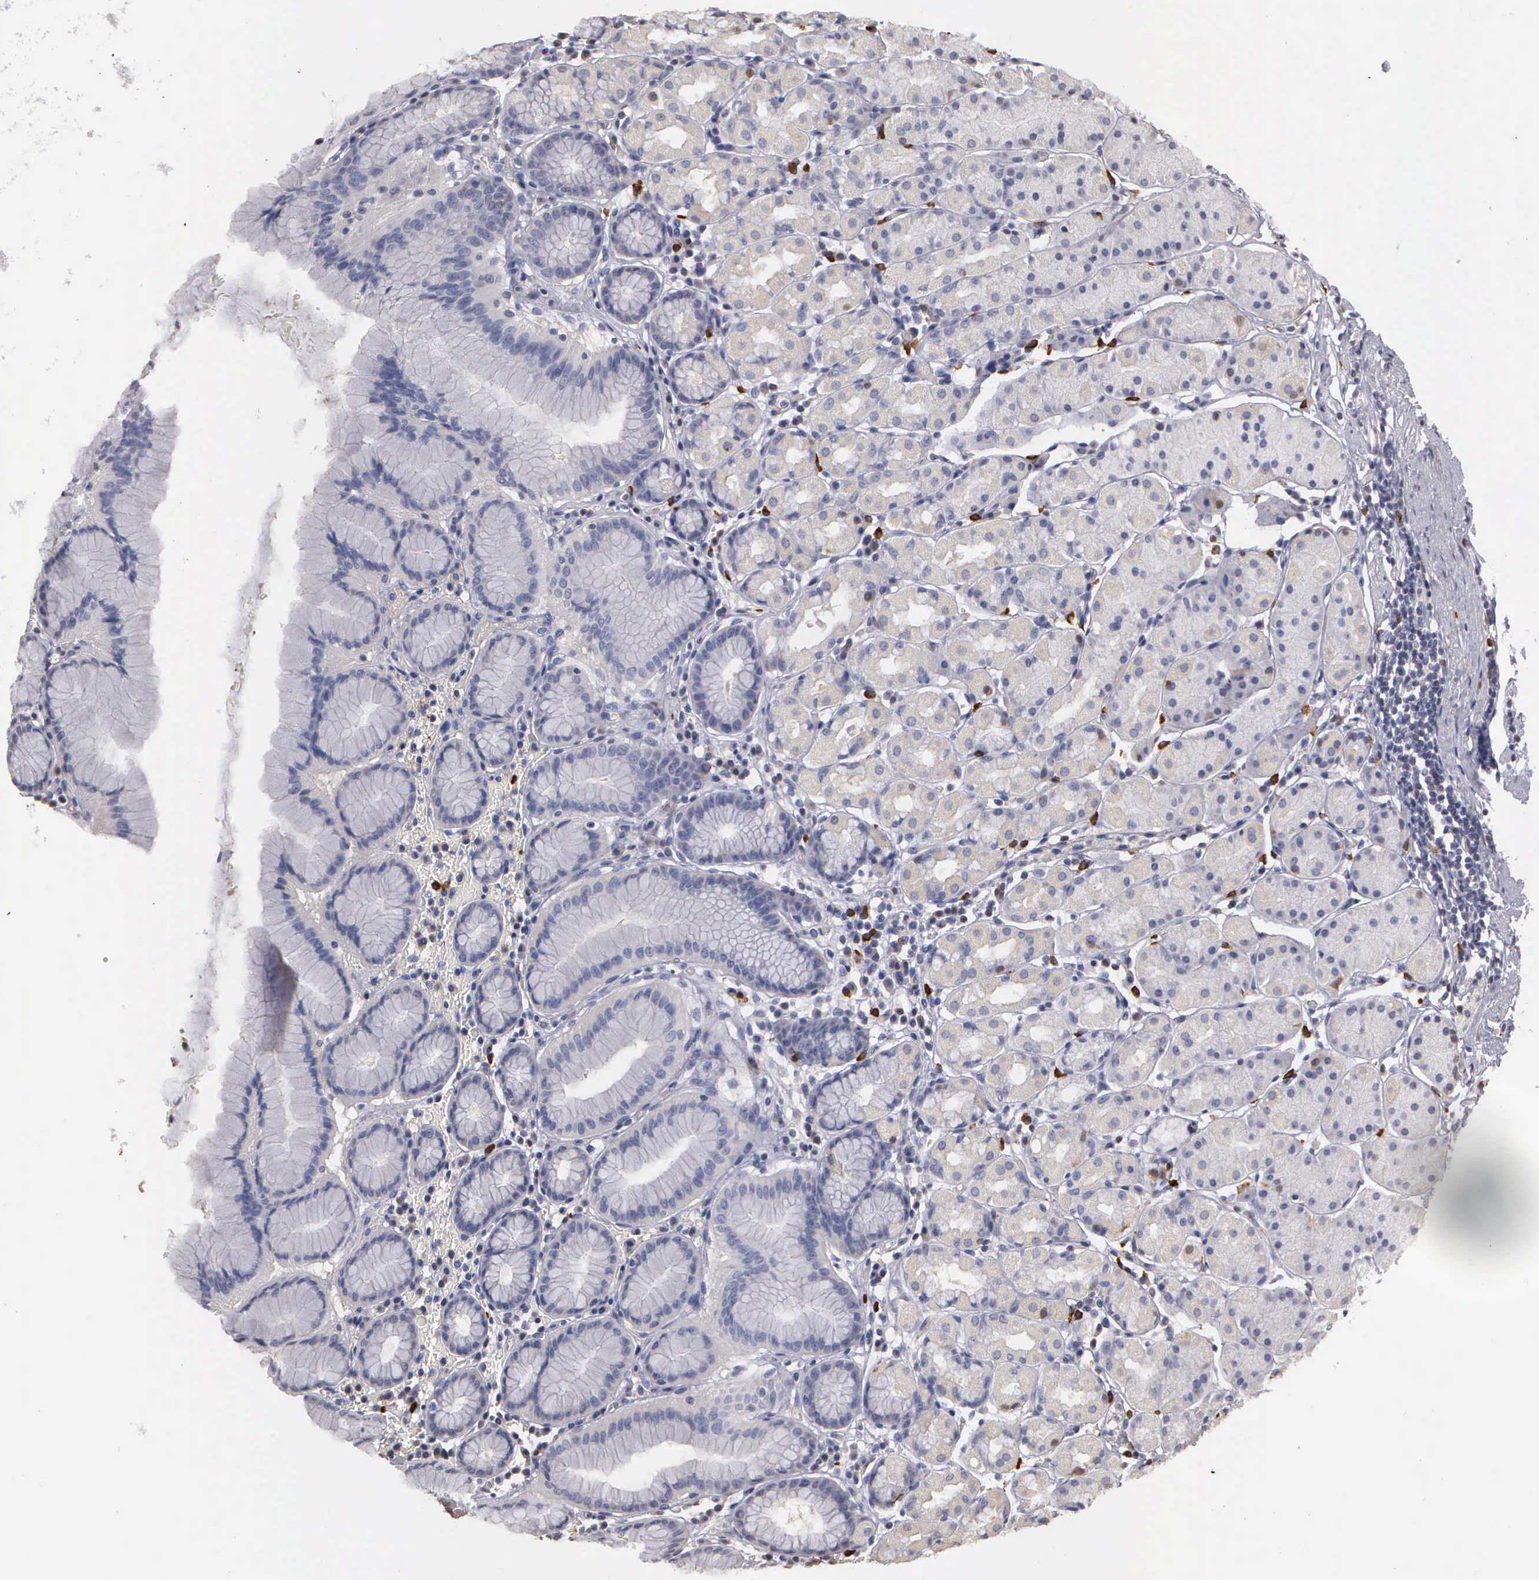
{"staining": {"intensity": "negative", "quantity": "none", "location": "none"}, "tissue": "stomach", "cell_type": "Glandular cells", "image_type": "normal", "snomed": [{"axis": "morphology", "description": "Normal tissue, NOS"}, {"axis": "topography", "description": "Stomach, lower"}], "caption": "Protein analysis of benign stomach demonstrates no significant positivity in glandular cells.", "gene": "ENO3", "patient": {"sex": "male", "age": 56}}